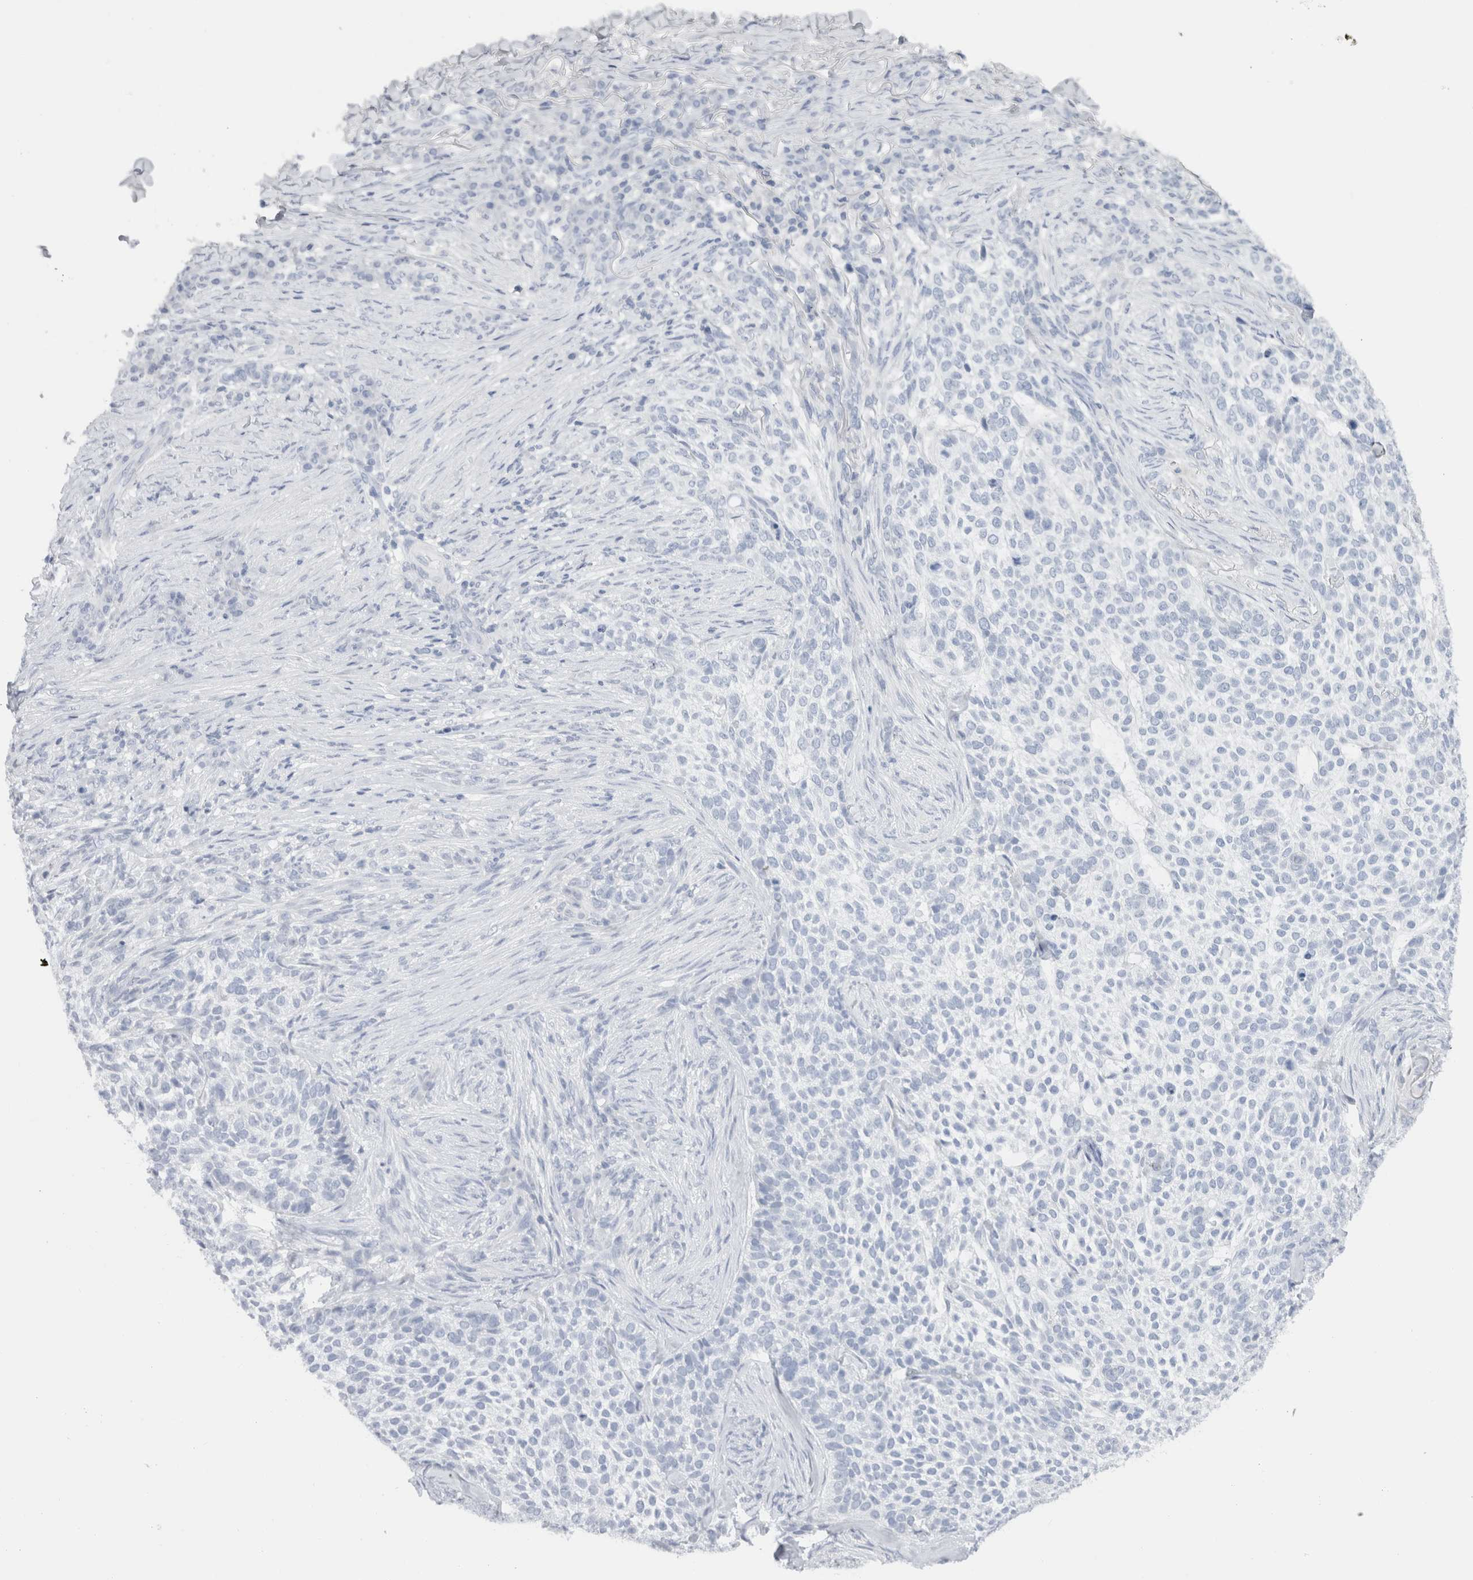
{"staining": {"intensity": "negative", "quantity": "none", "location": "none"}, "tissue": "skin cancer", "cell_type": "Tumor cells", "image_type": "cancer", "snomed": [{"axis": "morphology", "description": "Basal cell carcinoma"}, {"axis": "topography", "description": "Skin"}], "caption": "Immunohistochemical staining of human skin cancer shows no significant positivity in tumor cells.", "gene": "C9orf50", "patient": {"sex": "female", "age": 64}}